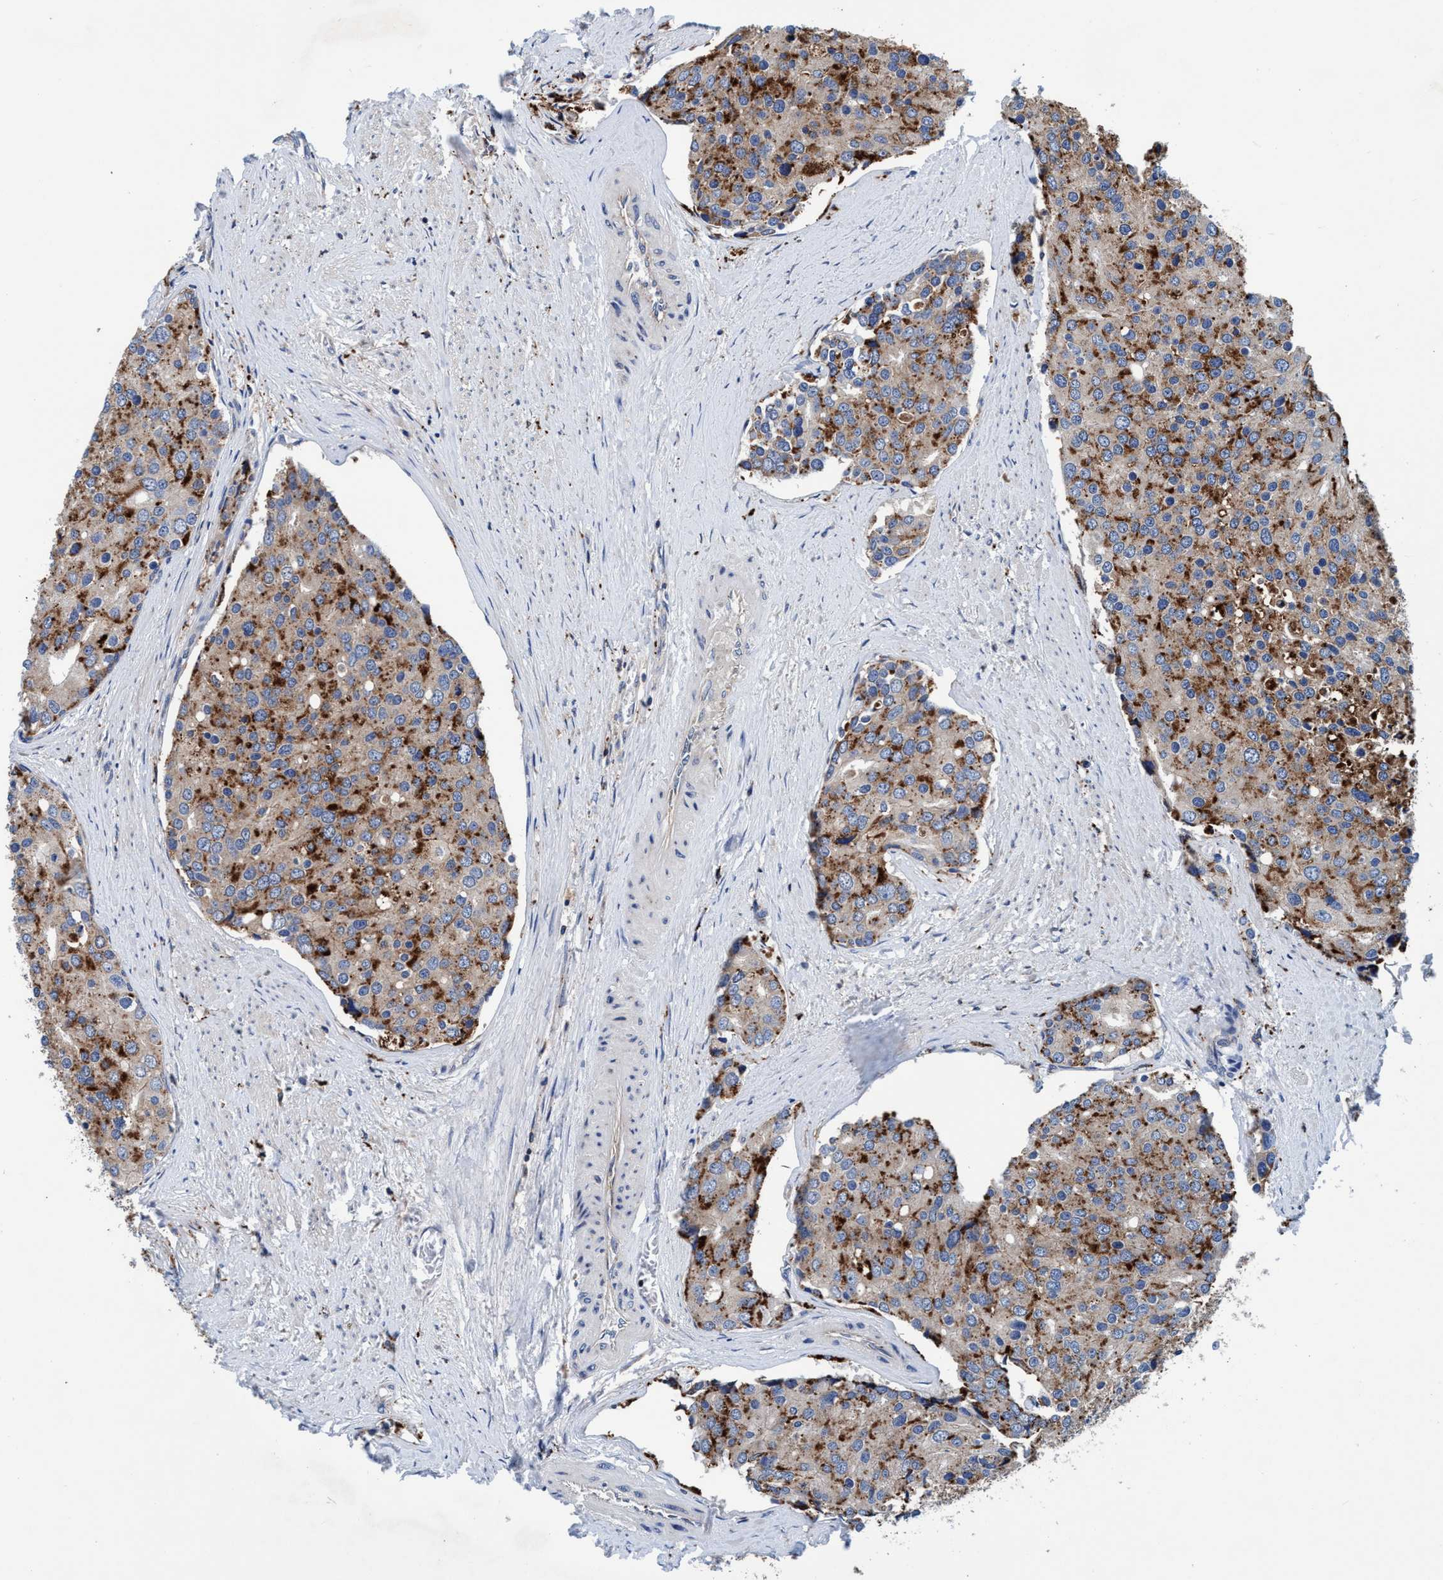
{"staining": {"intensity": "moderate", "quantity": ">75%", "location": "cytoplasmic/membranous"}, "tissue": "prostate cancer", "cell_type": "Tumor cells", "image_type": "cancer", "snomed": [{"axis": "morphology", "description": "Adenocarcinoma, High grade"}, {"axis": "topography", "description": "Prostate"}], "caption": "This histopathology image displays prostate adenocarcinoma (high-grade) stained with IHC to label a protein in brown. The cytoplasmic/membranous of tumor cells show moderate positivity for the protein. Nuclei are counter-stained blue.", "gene": "ENDOG", "patient": {"sex": "male", "age": 50}}